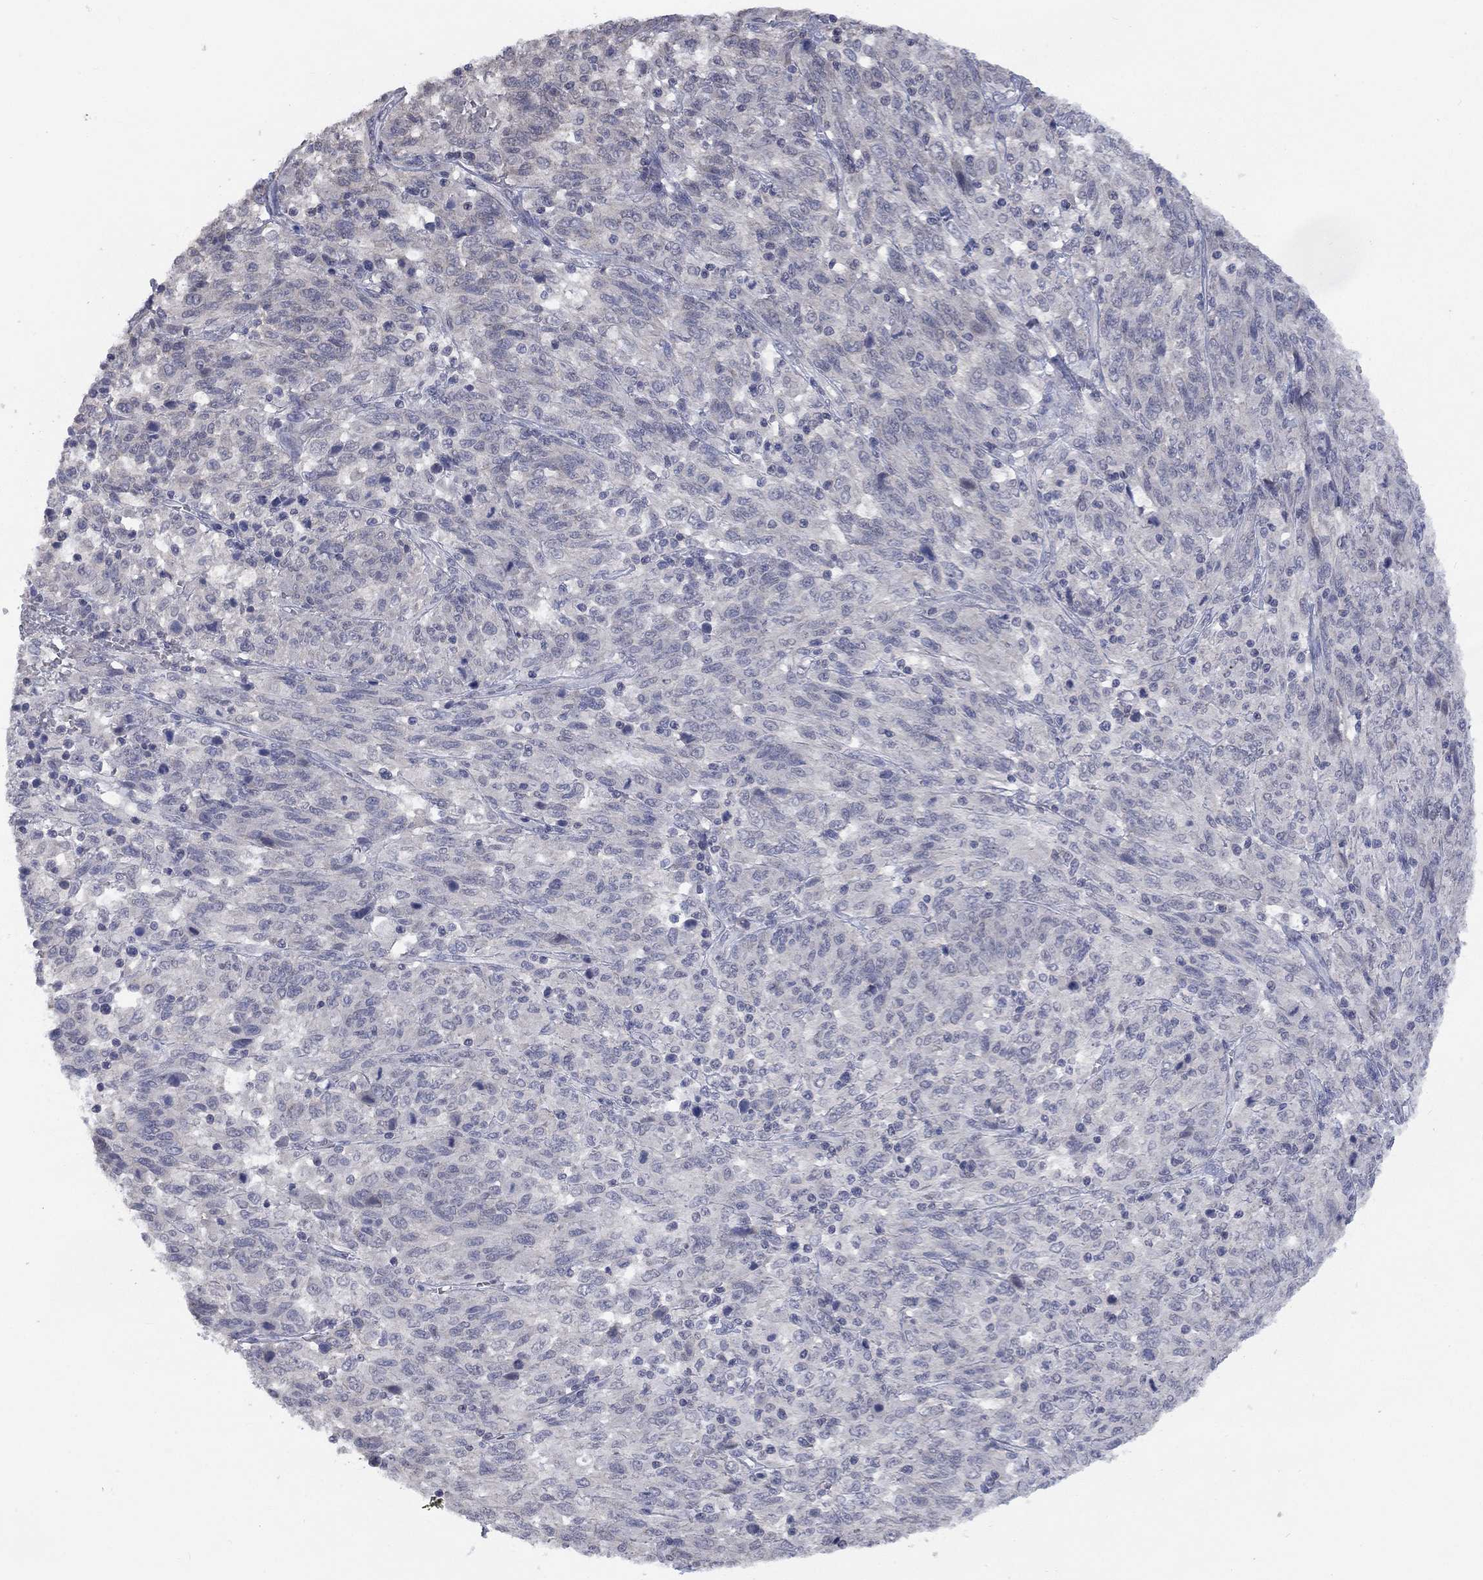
{"staining": {"intensity": "negative", "quantity": "none", "location": "none"}, "tissue": "melanoma", "cell_type": "Tumor cells", "image_type": "cancer", "snomed": [{"axis": "morphology", "description": "Malignant melanoma, NOS"}, {"axis": "topography", "description": "Skin"}], "caption": "Tumor cells are negative for protein expression in human melanoma.", "gene": "SPATA33", "patient": {"sex": "female", "age": 91}}